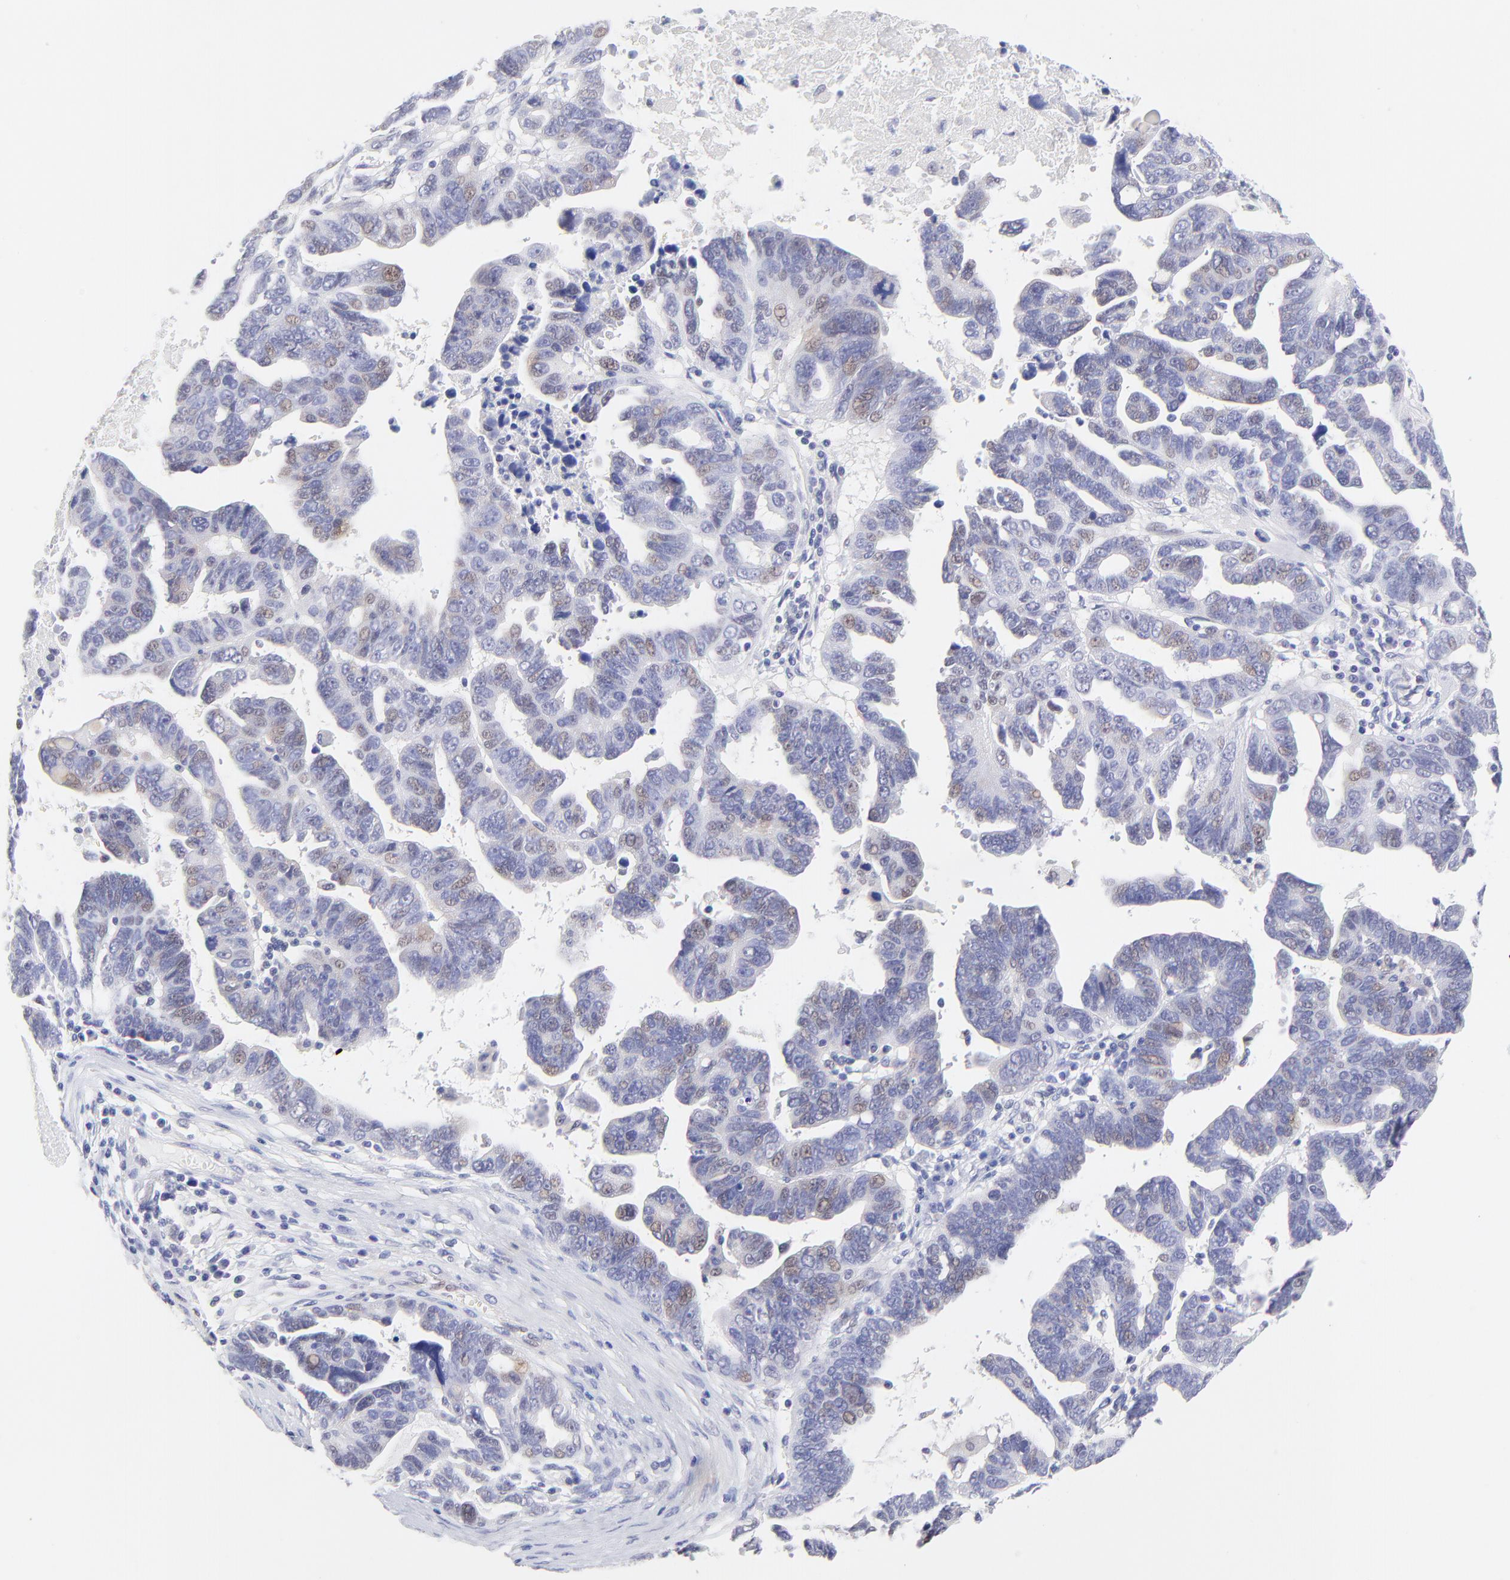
{"staining": {"intensity": "weak", "quantity": "<25%", "location": "nuclear"}, "tissue": "ovarian cancer", "cell_type": "Tumor cells", "image_type": "cancer", "snomed": [{"axis": "morphology", "description": "Carcinoma, endometroid"}, {"axis": "morphology", "description": "Cystadenocarcinoma, serous, NOS"}, {"axis": "topography", "description": "Ovary"}], "caption": "Image shows no protein staining in tumor cells of ovarian endometroid carcinoma tissue.", "gene": "KLF4", "patient": {"sex": "female", "age": 45}}